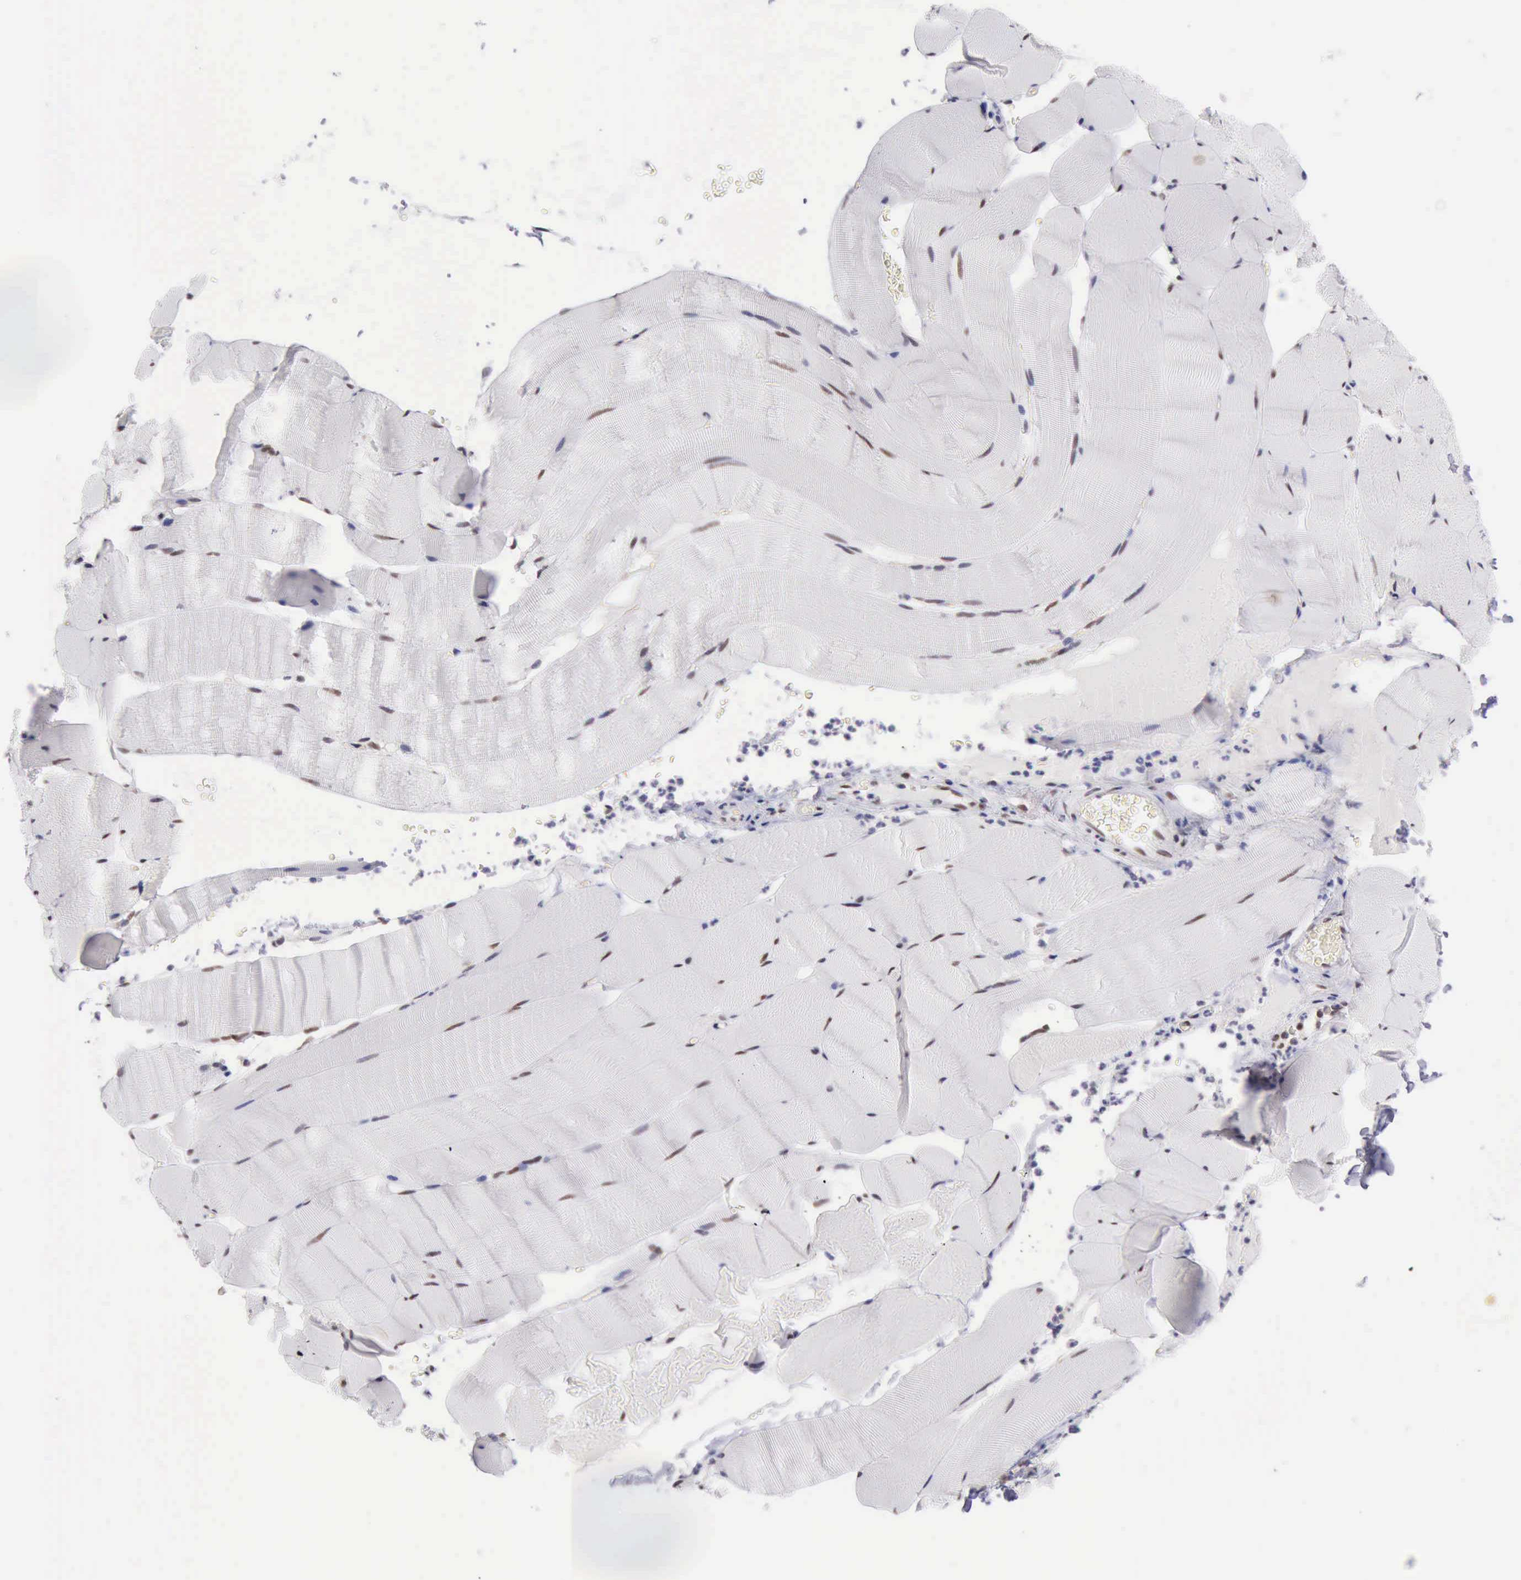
{"staining": {"intensity": "weak", "quantity": "<25%", "location": "nuclear"}, "tissue": "skeletal muscle", "cell_type": "Myocytes", "image_type": "normal", "snomed": [{"axis": "morphology", "description": "Normal tissue, NOS"}, {"axis": "topography", "description": "Skeletal muscle"}], "caption": "This is an immunohistochemistry photomicrograph of normal skeletal muscle. There is no positivity in myocytes.", "gene": "ERCC4", "patient": {"sex": "male", "age": 62}}